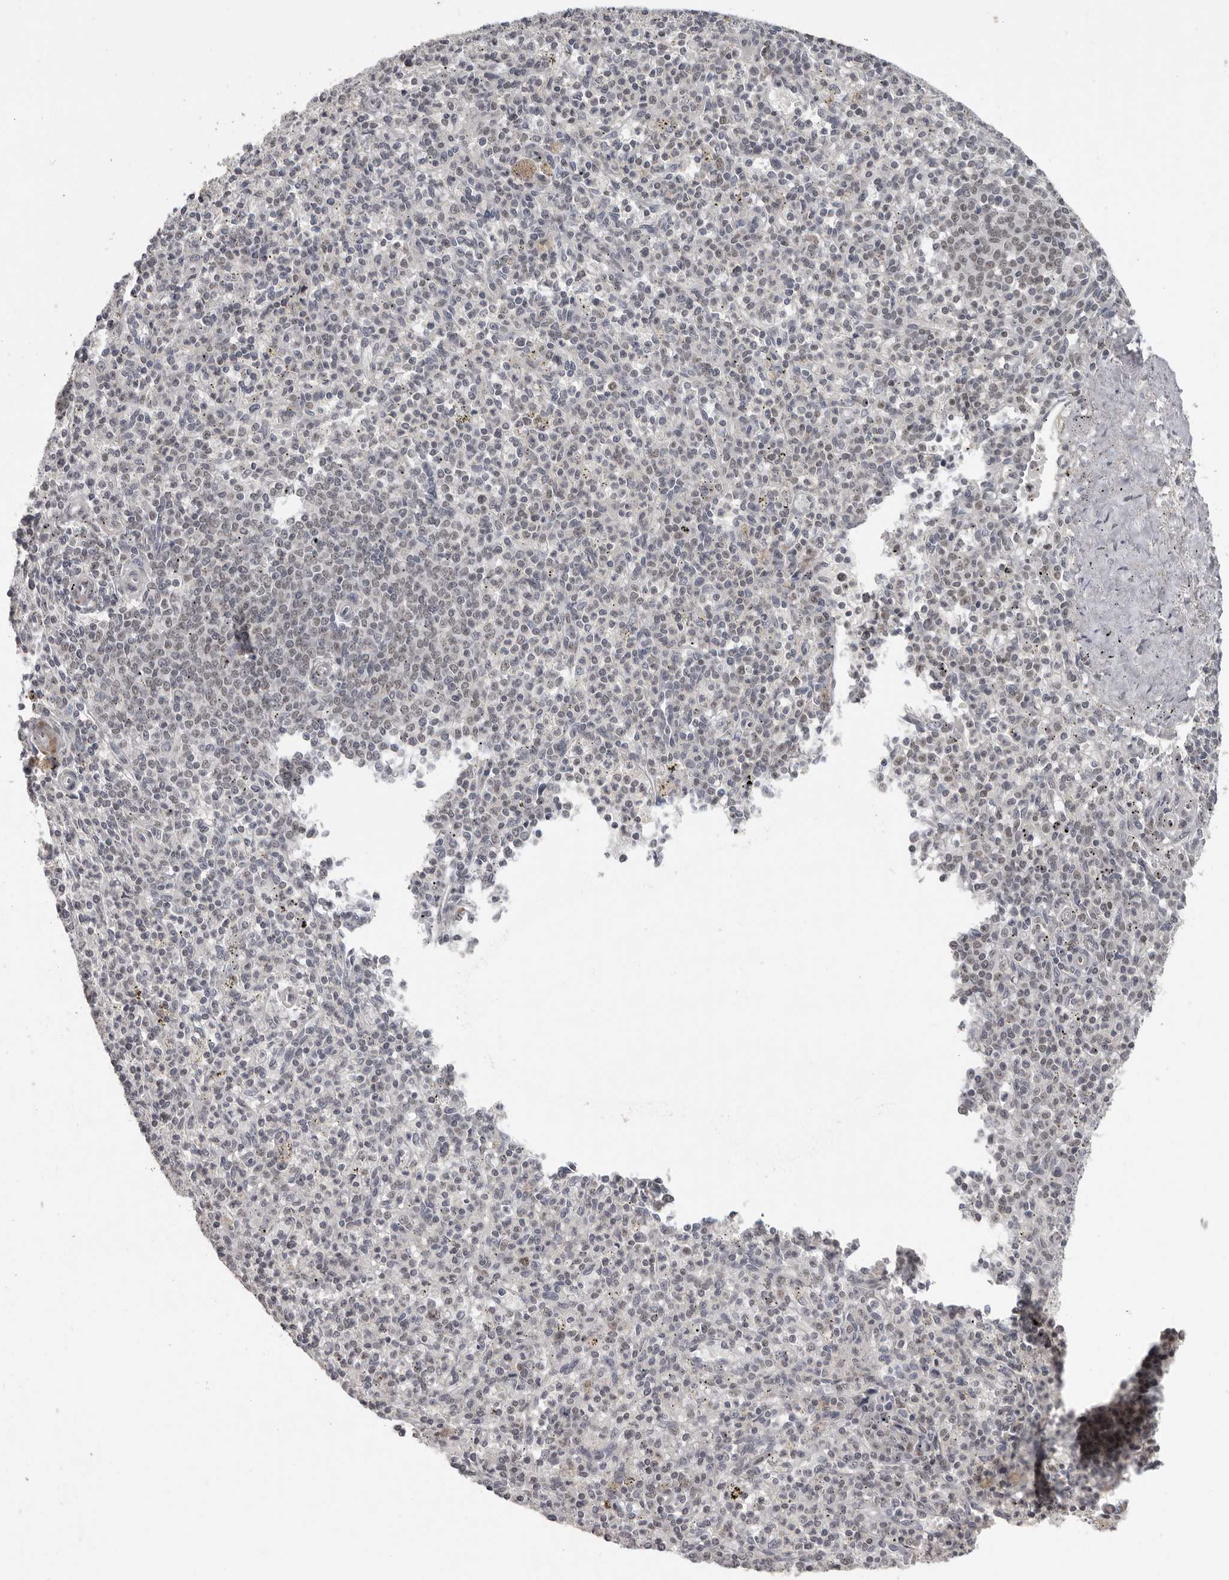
{"staining": {"intensity": "negative", "quantity": "none", "location": "none"}, "tissue": "spleen", "cell_type": "Cells in red pulp", "image_type": "normal", "snomed": [{"axis": "morphology", "description": "Normal tissue, NOS"}, {"axis": "topography", "description": "Spleen"}], "caption": "A high-resolution image shows IHC staining of unremarkable spleen, which reveals no significant expression in cells in red pulp.", "gene": "SRCAP", "patient": {"sex": "male", "age": 72}}